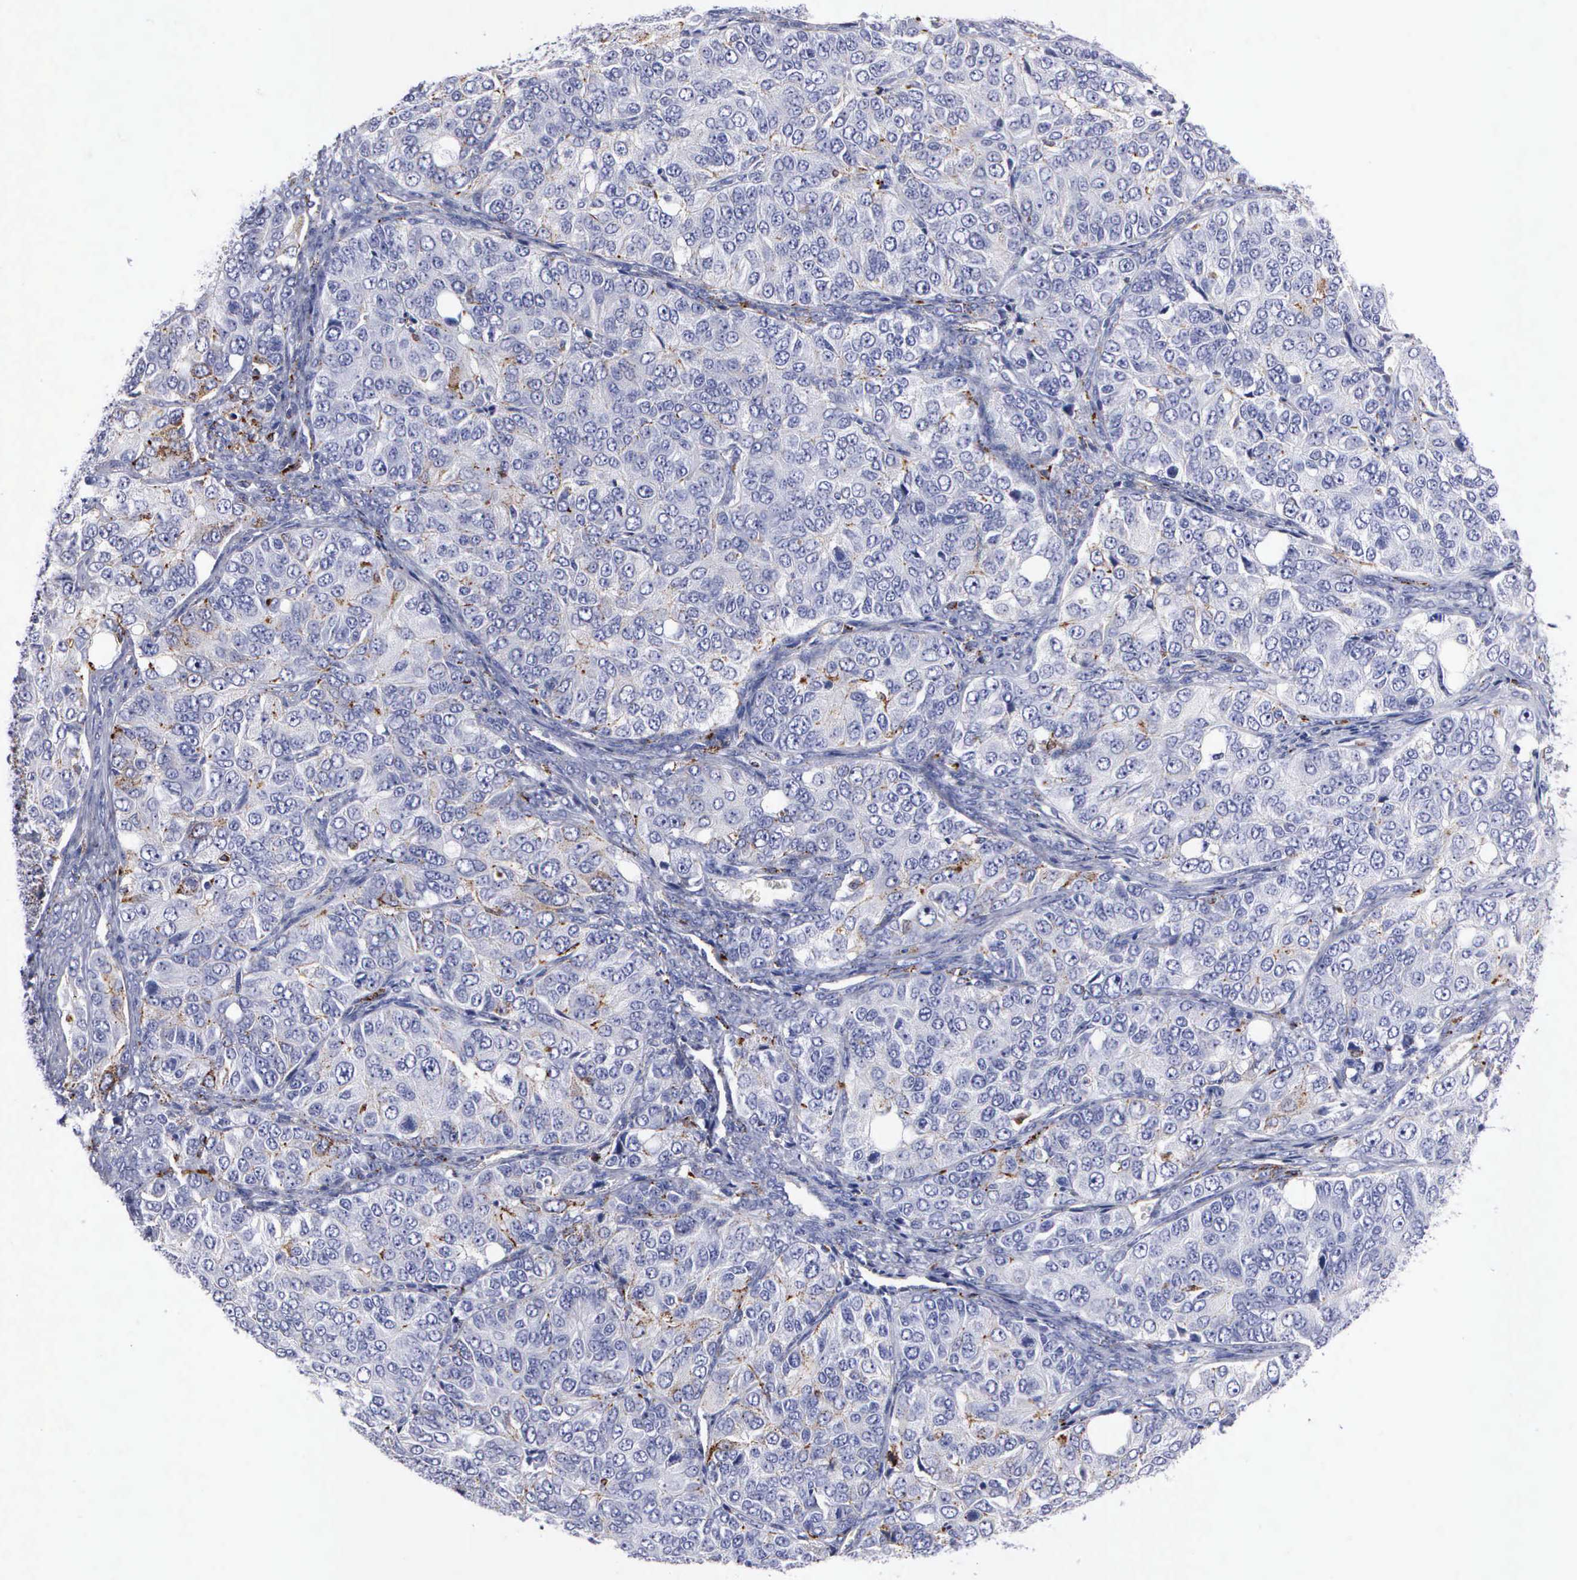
{"staining": {"intensity": "moderate", "quantity": "<25%", "location": "cytoplasmic/membranous"}, "tissue": "ovarian cancer", "cell_type": "Tumor cells", "image_type": "cancer", "snomed": [{"axis": "morphology", "description": "Carcinoma, endometroid"}, {"axis": "topography", "description": "Ovary"}], "caption": "Immunohistochemical staining of ovarian endometroid carcinoma shows moderate cytoplasmic/membranous protein positivity in approximately <25% of tumor cells.", "gene": "CTSH", "patient": {"sex": "female", "age": 51}}